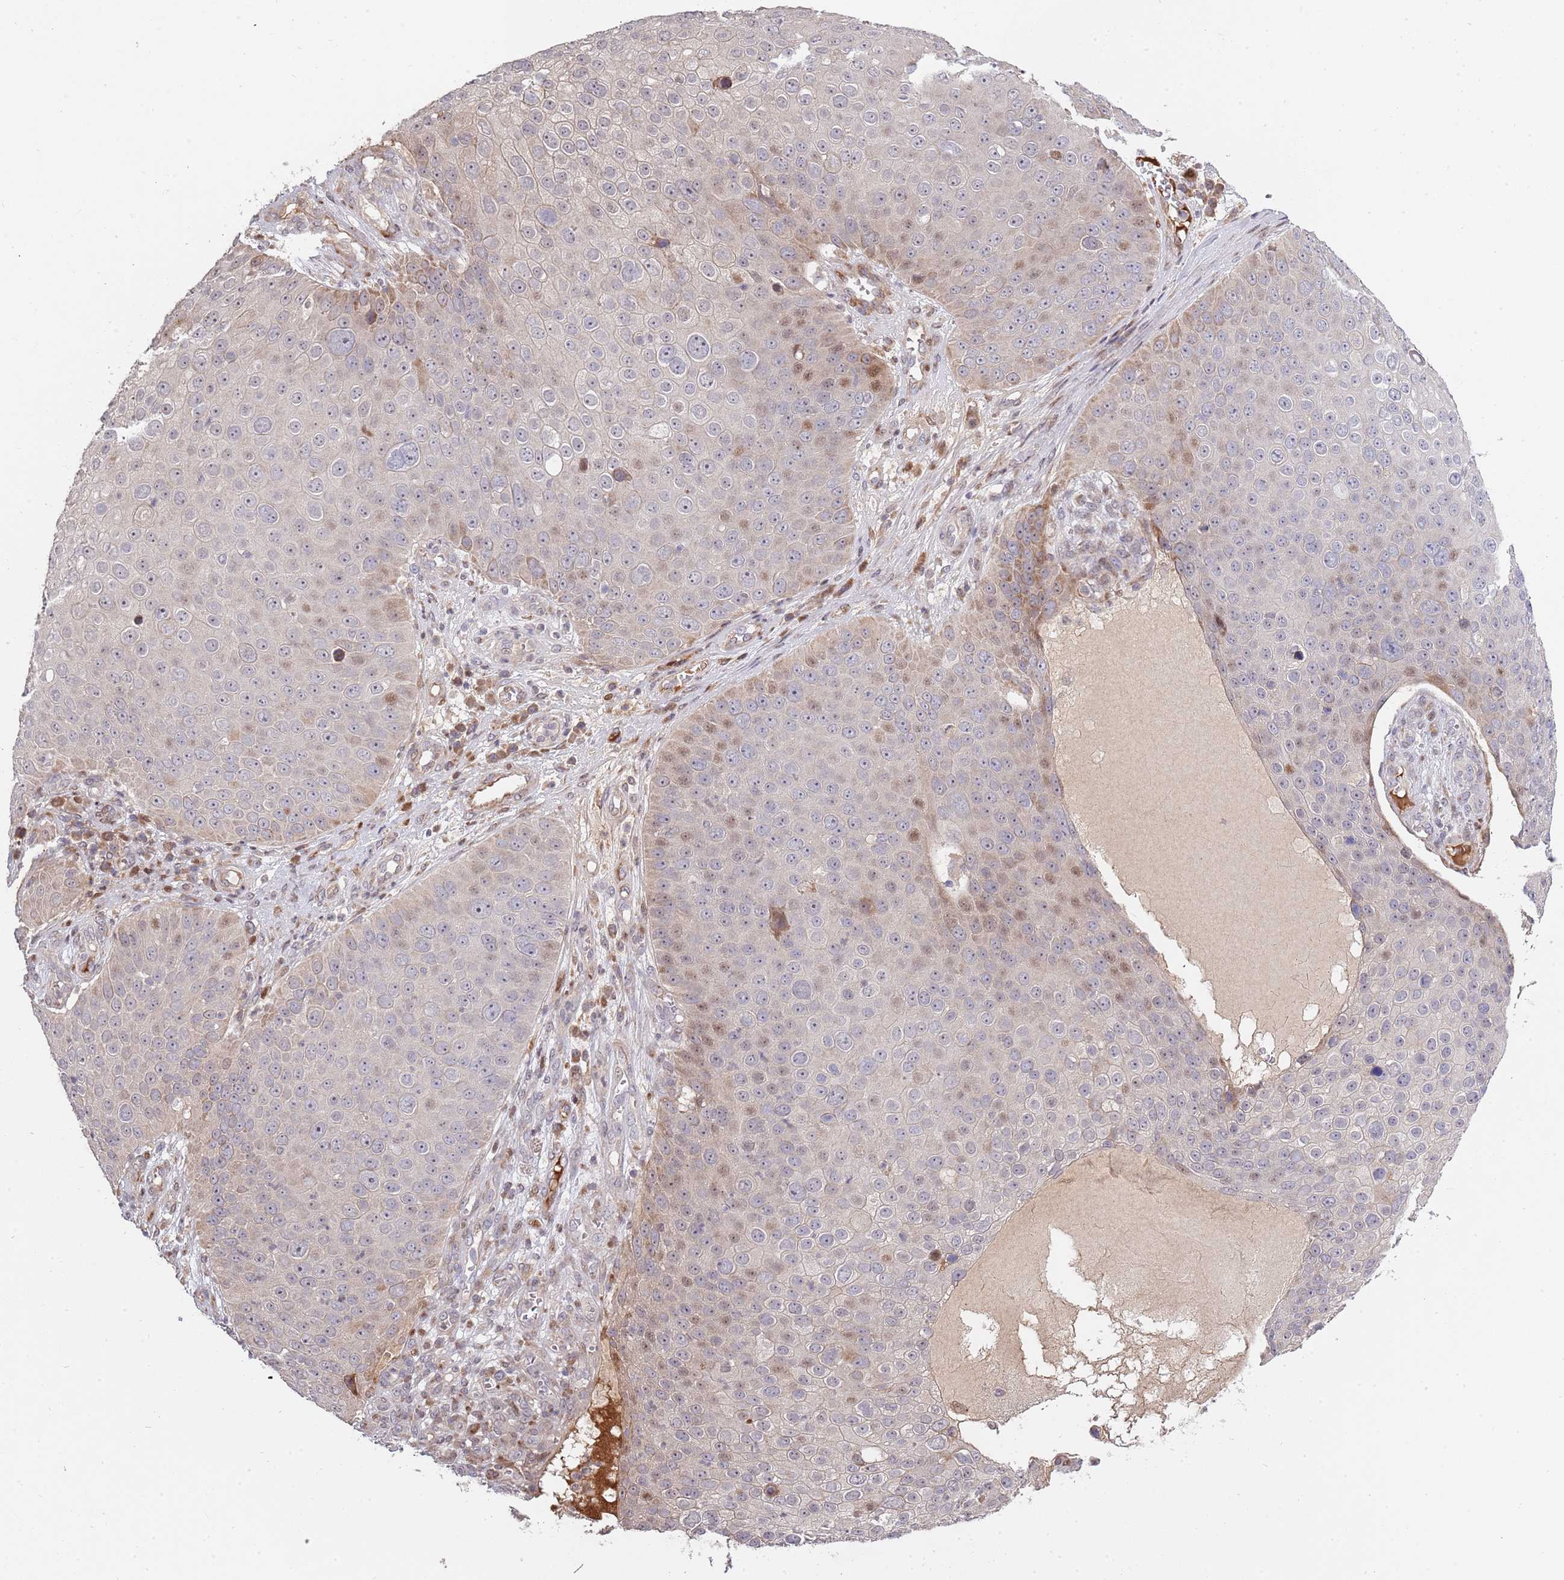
{"staining": {"intensity": "weak", "quantity": "<25%", "location": "nuclear"}, "tissue": "skin cancer", "cell_type": "Tumor cells", "image_type": "cancer", "snomed": [{"axis": "morphology", "description": "Squamous cell carcinoma, NOS"}, {"axis": "topography", "description": "Skin"}], "caption": "Immunohistochemical staining of skin squamous cell carcinoma exhibits no significant positivity in tumor cells.", "gene": "SYNDIG1L", "patient": {"sex": "male", "age": 71}}